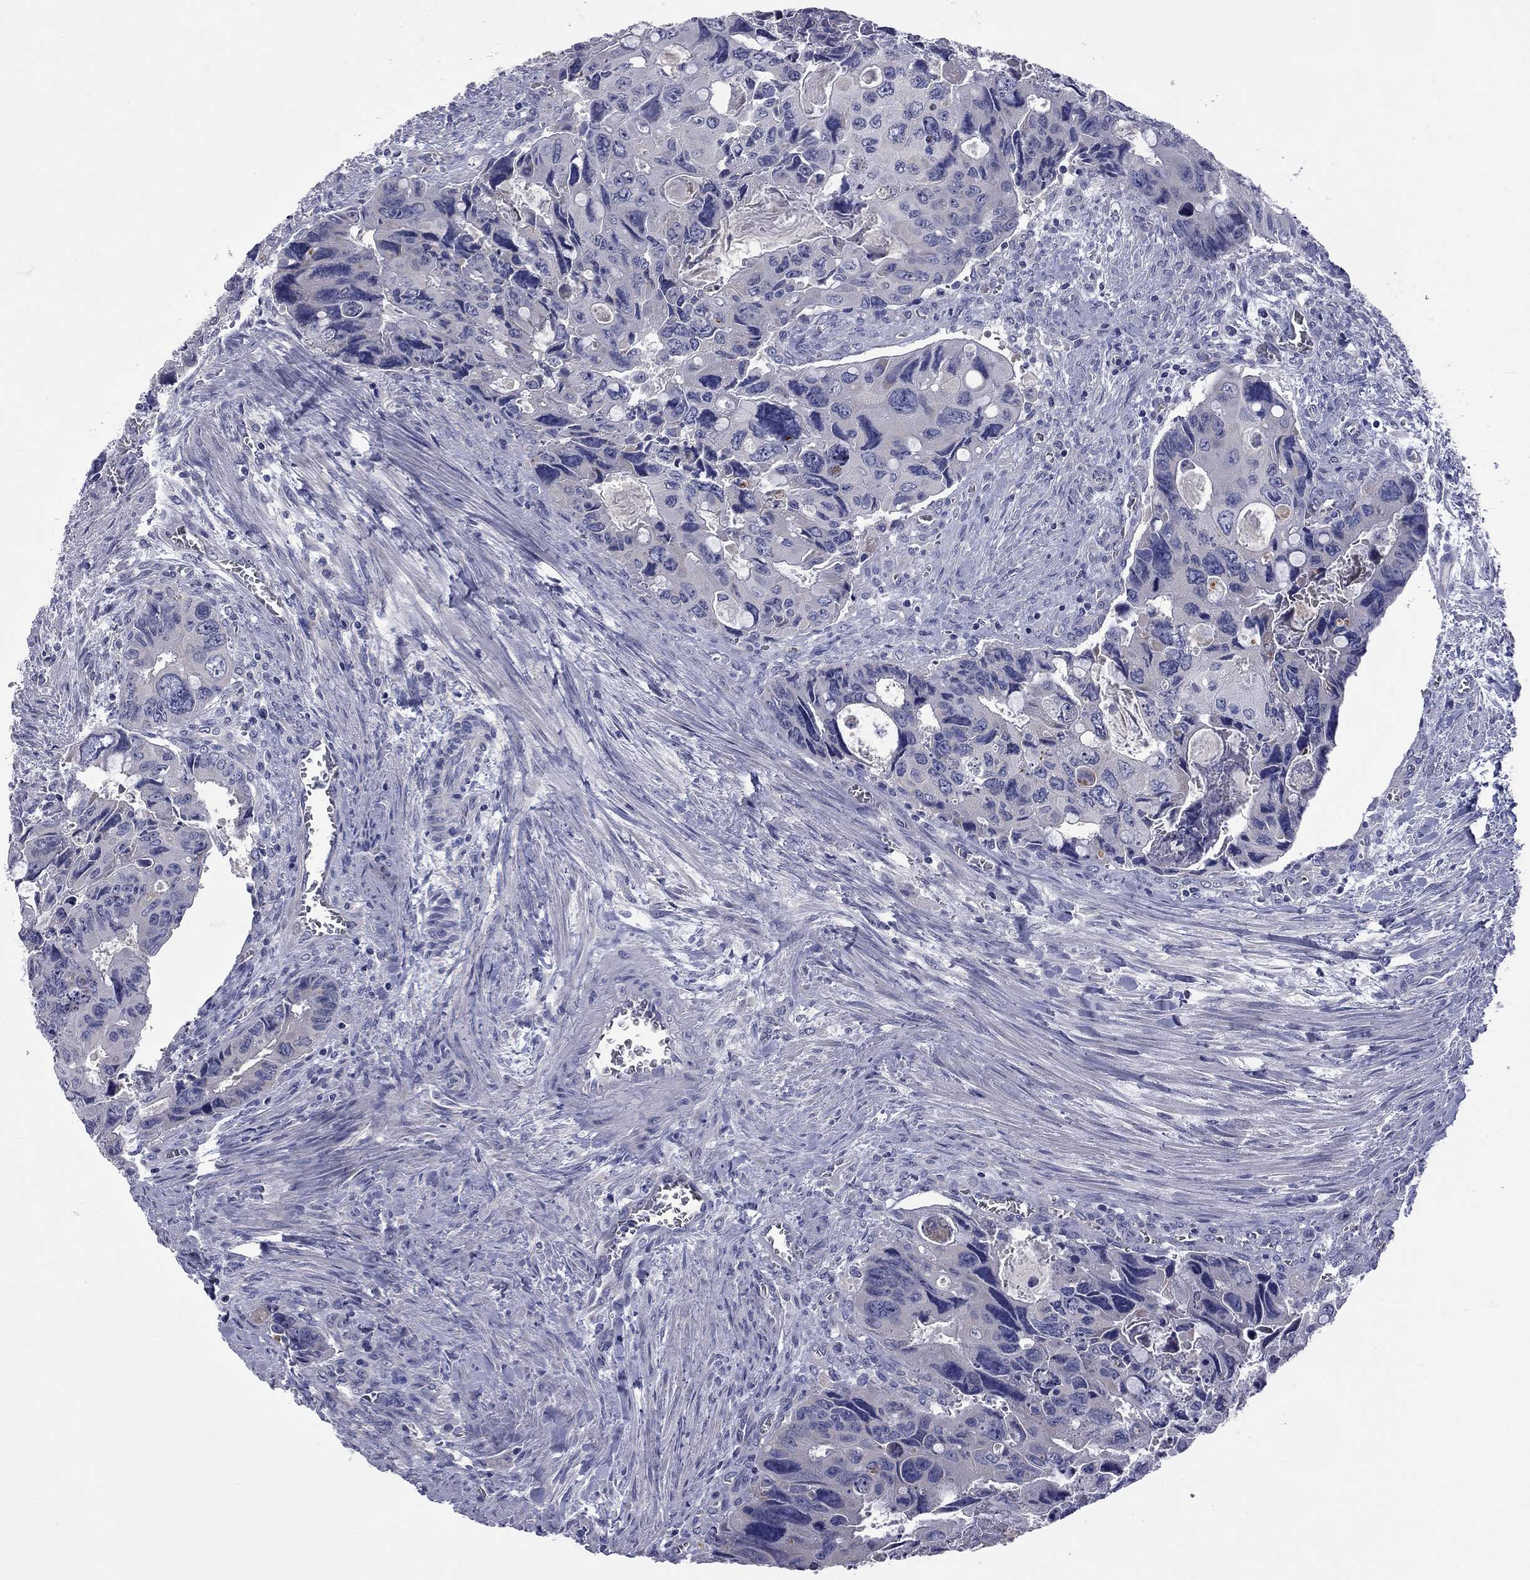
{"staining": {"intensity": "negative", "quantity": "none", "location": "none"}, "tissue": "colorectal cancer", "cell_type": "Tumor cells", "image_type": "cancer", "snomed": [{"axis": "morphology", "description": "Adenocarcinoma, NOS"}, {"axis": "topography", "description": "Rectum"}], "caption": "Immunohistochemistry (IHC) image of neoplastic tissue: human adenocarcinoma (colorectal) stained with DAB (3,3'-diaminobenzidine) reveals no significant protein expression in tumor cells.", "gene": "ABCB4", "patient": {"sex": "male", "age": 62}}